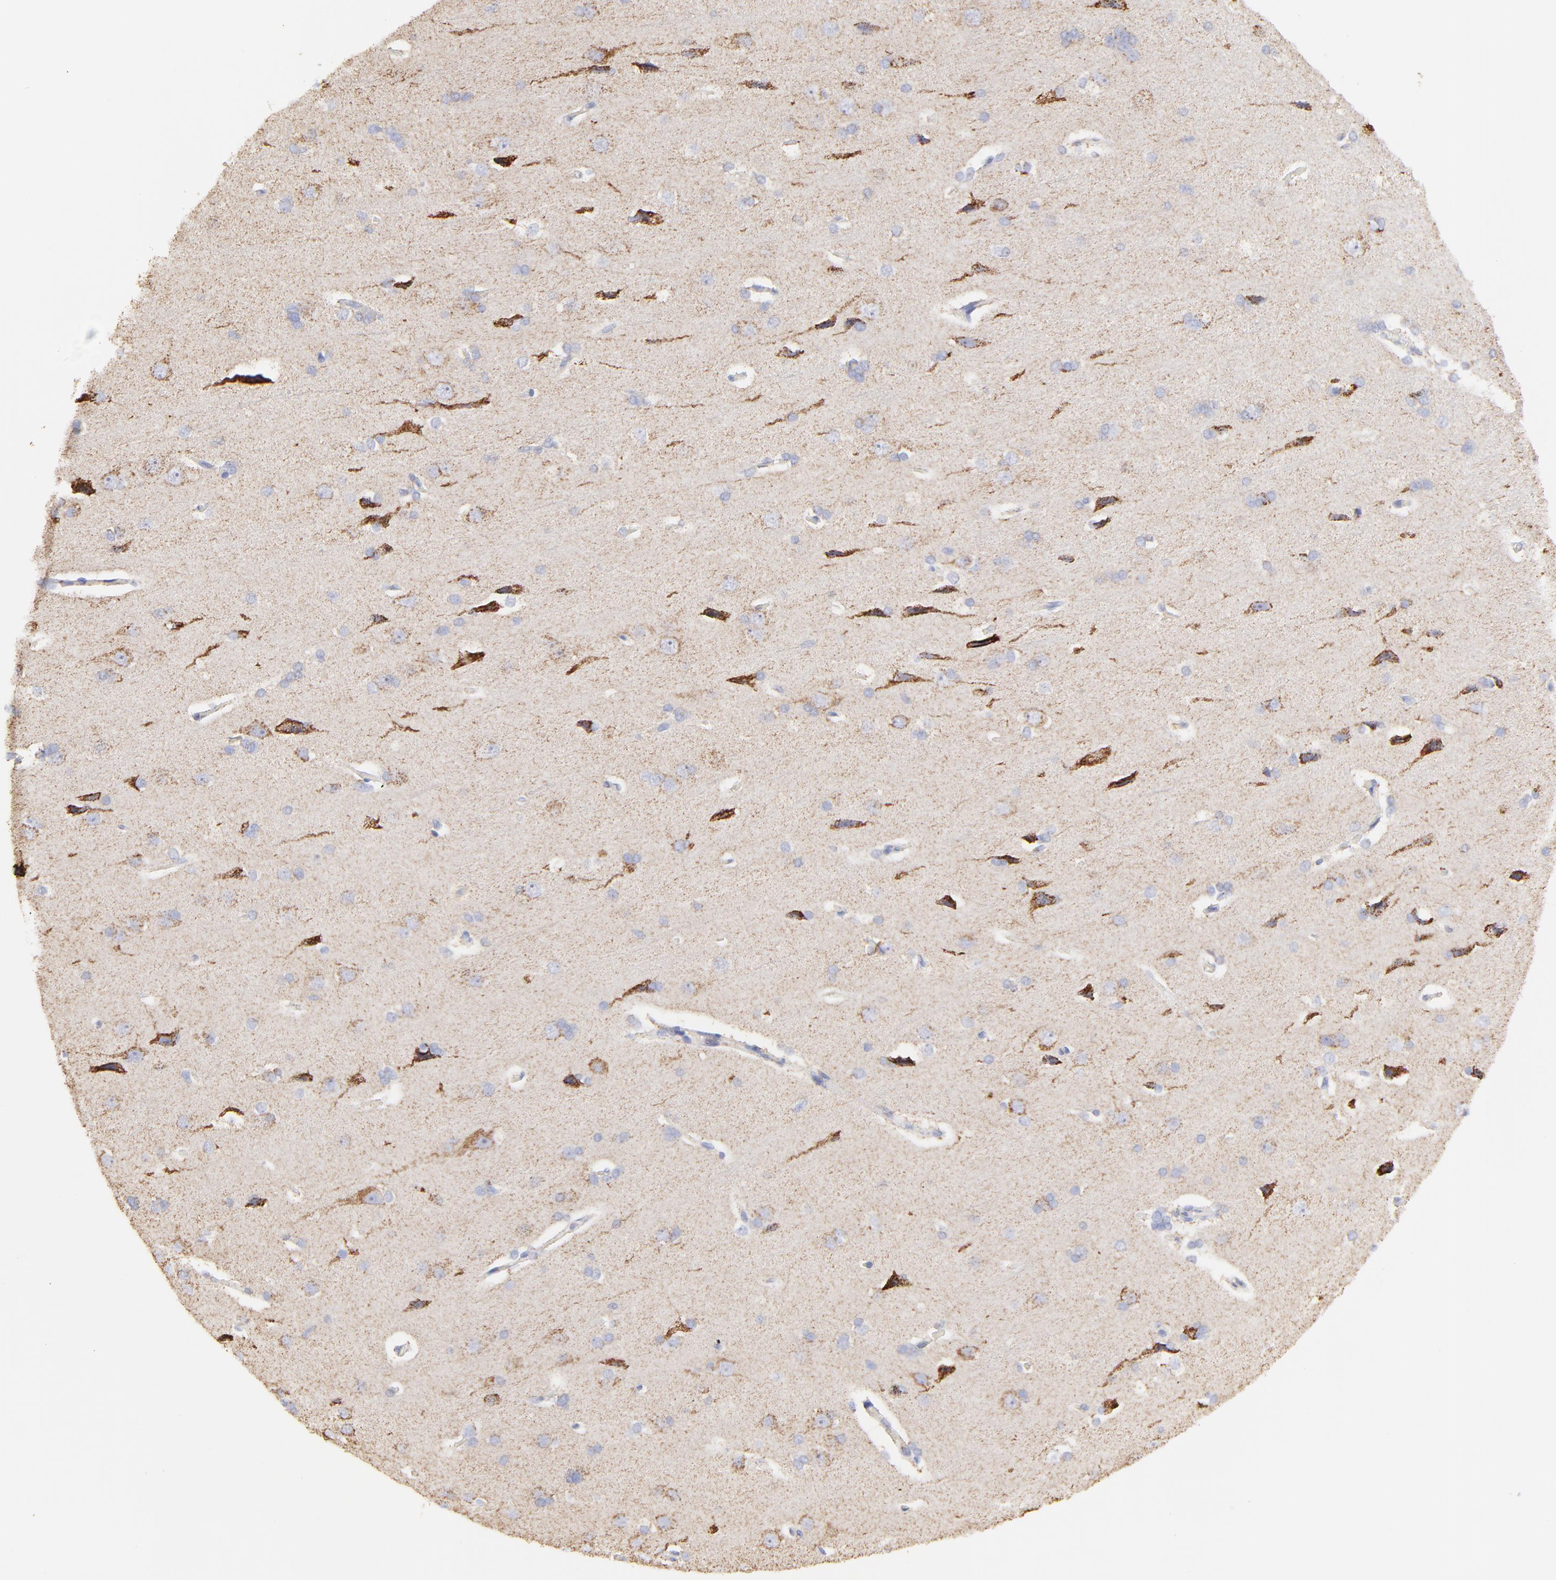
{"staining": {"intensity": "negative", "quantity": "none", "location": "none"}, "tissue": "cerebral cortex", "cell_type": "Endothelial cells", "image_type": "normal", "snomed": [{"axis": "morphology", "description": "Normal tissue, NOS"}, {"axis": "topography", "description": "Cerebral cortex"}], "caption": "Immunohistochemistry (IHC) of unremarkable human cerebral cortex shows no expression in endothelial cells. The staining is performed using DAB brown chromogen with nuclei counter-stained in using hematoxylin.", "gene": "COX4I1", "patient": {"sex": "male", "age": 62}}